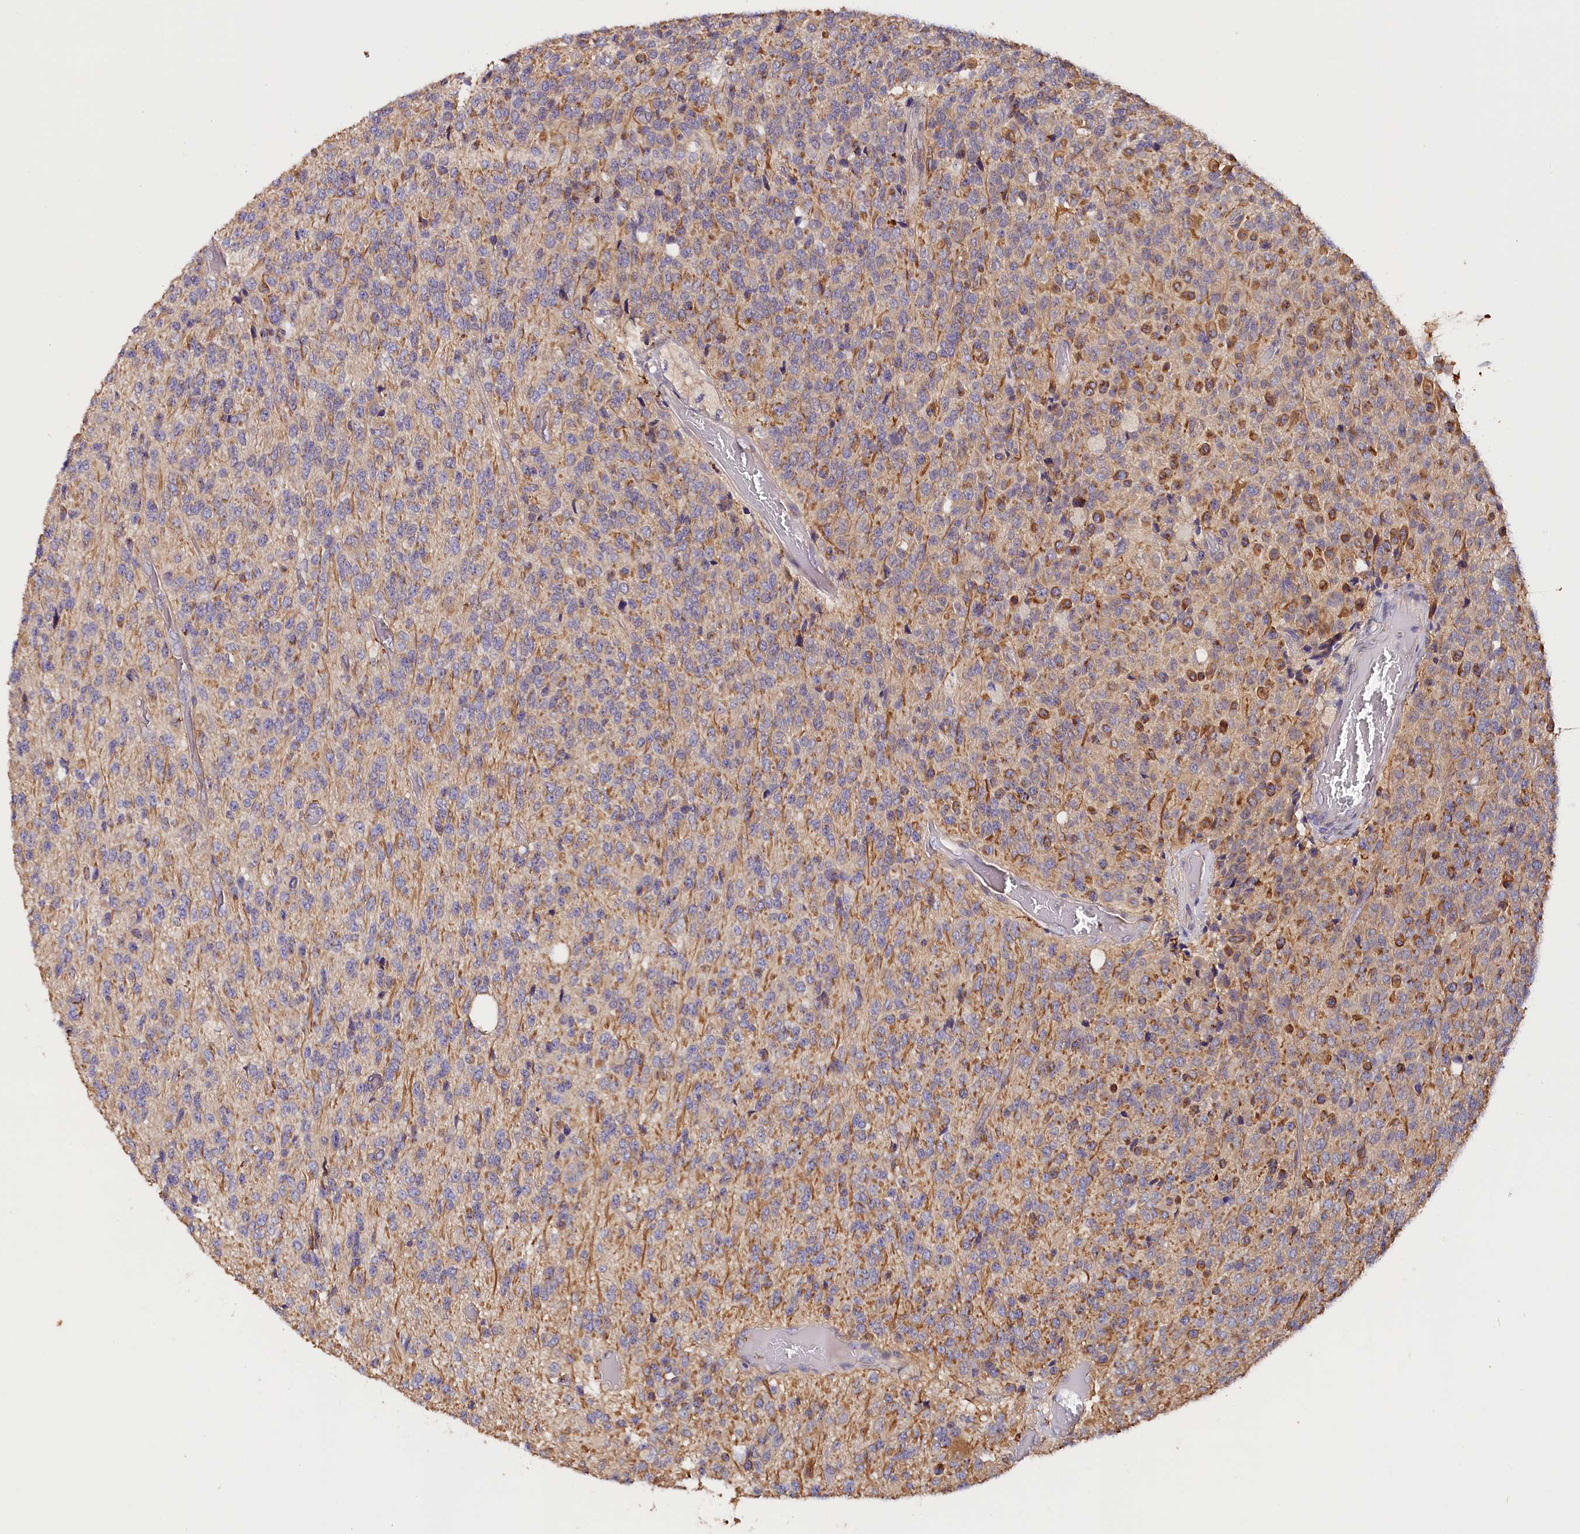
{"staining": {"intensity": "negative", "quantity": "none", "location": "none"}, "tissue": "glioma", "cell_type": "Tumor cells", "image_type": "cancer", "snomed": [{"axis": "morphology", "description": "Glioma, malignant, High grade"}, {"axis": "topography", "description": "pancreas cauda"}], "caption": "Tumor cells are negative for protein expression in human glioma. (DAB immunohistochemistry visualized using brightfield microscopy, high magnification).", "gene": "KATNB1", "patient": {"sex": "male", "age": 60}}